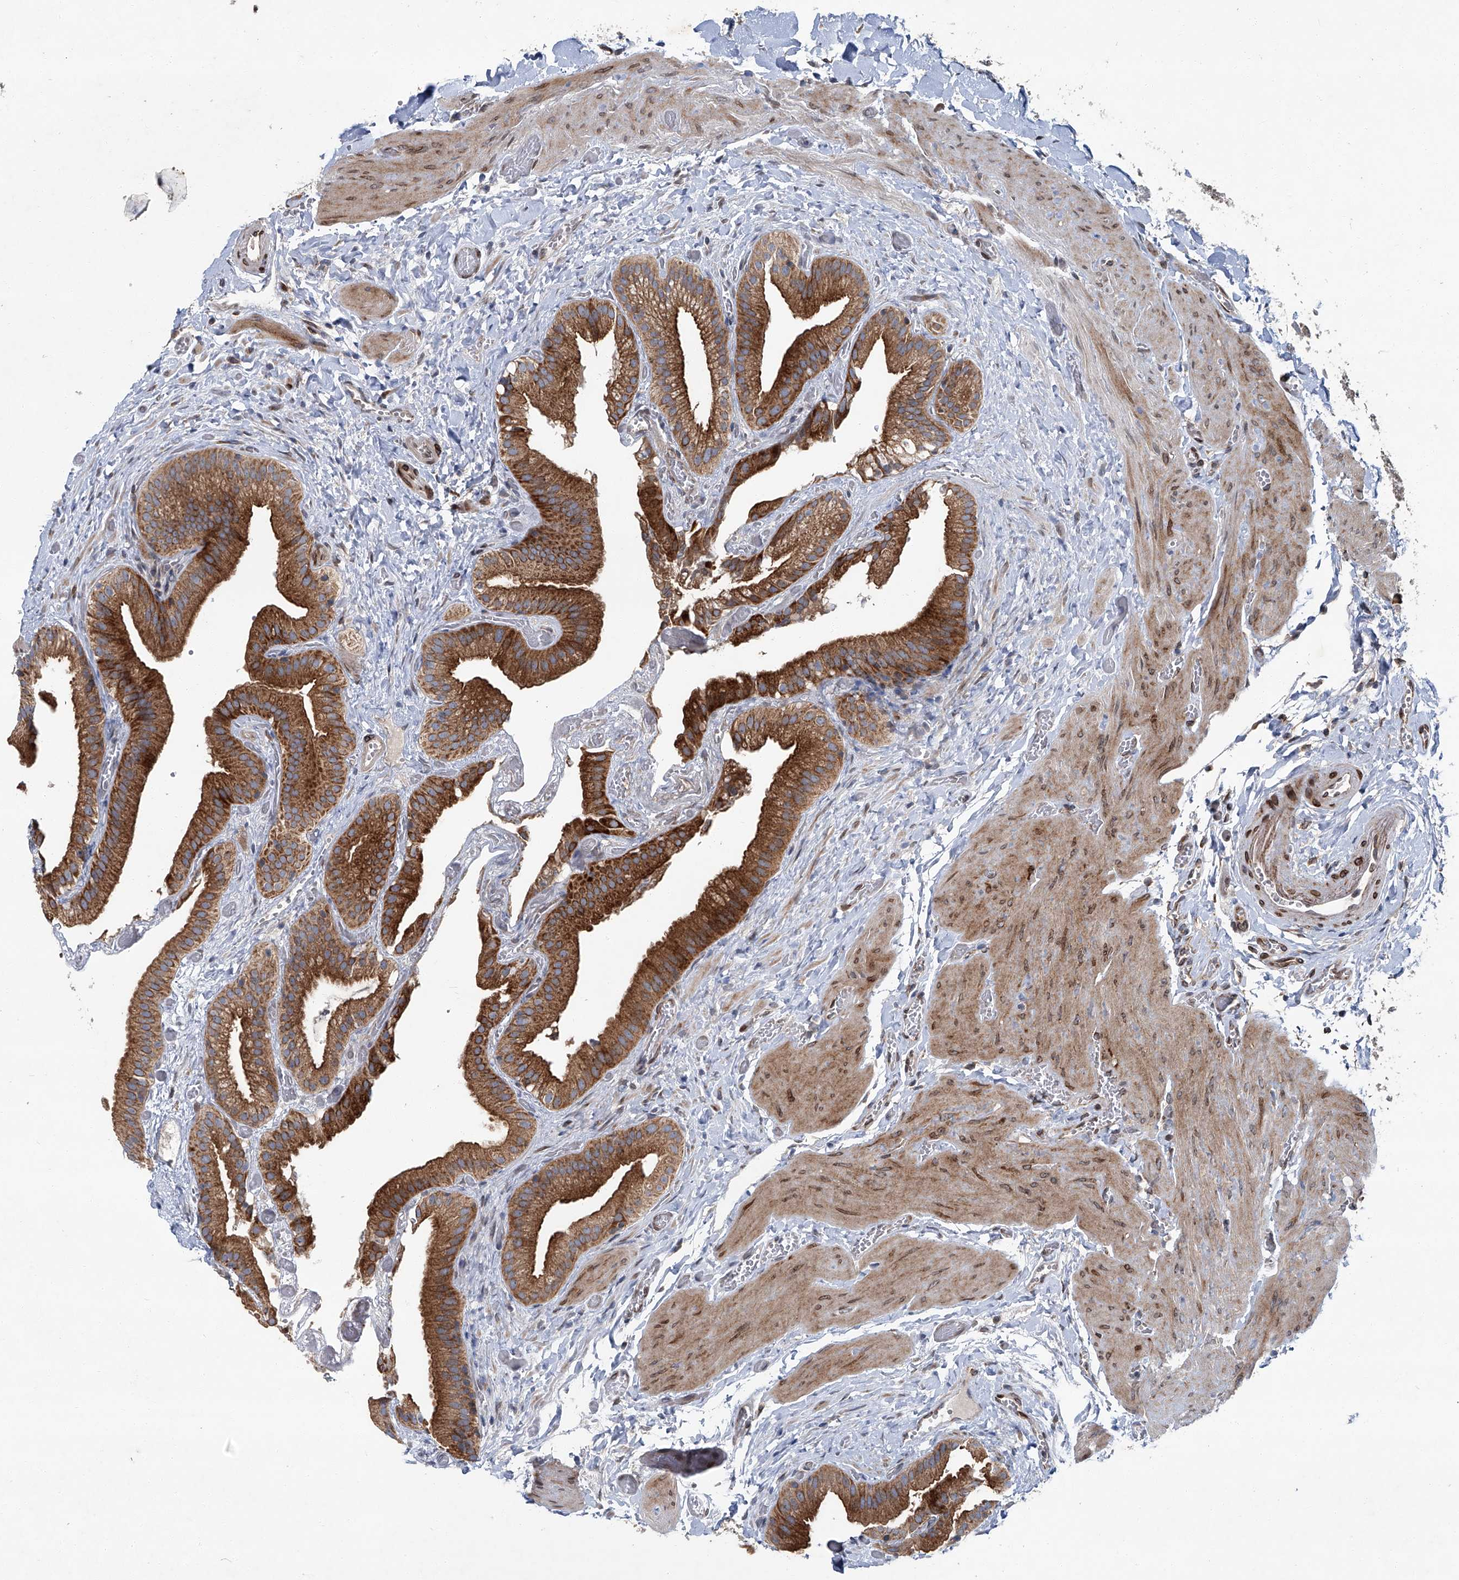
{"staining": {"intensity": "strong", "quantity": ">75%", "location": "cytoplasmic/membranous"}, "tissue": "gallbladder", "cell_type": "Glandular cells", "image_type": "normal", "snomed": [{"axis": "morphology", "description": "Normal tissue, NOS"}, {"axis": "topography", "description": "Gallbladder"}], "caption": "Glandular cells display high levels of strong cytoplasmic/membranous positivity in approximately >75% of cells in normal gallbladder.", "gene": "GPR132", "patient": {"sex": "female", "age": 64}}